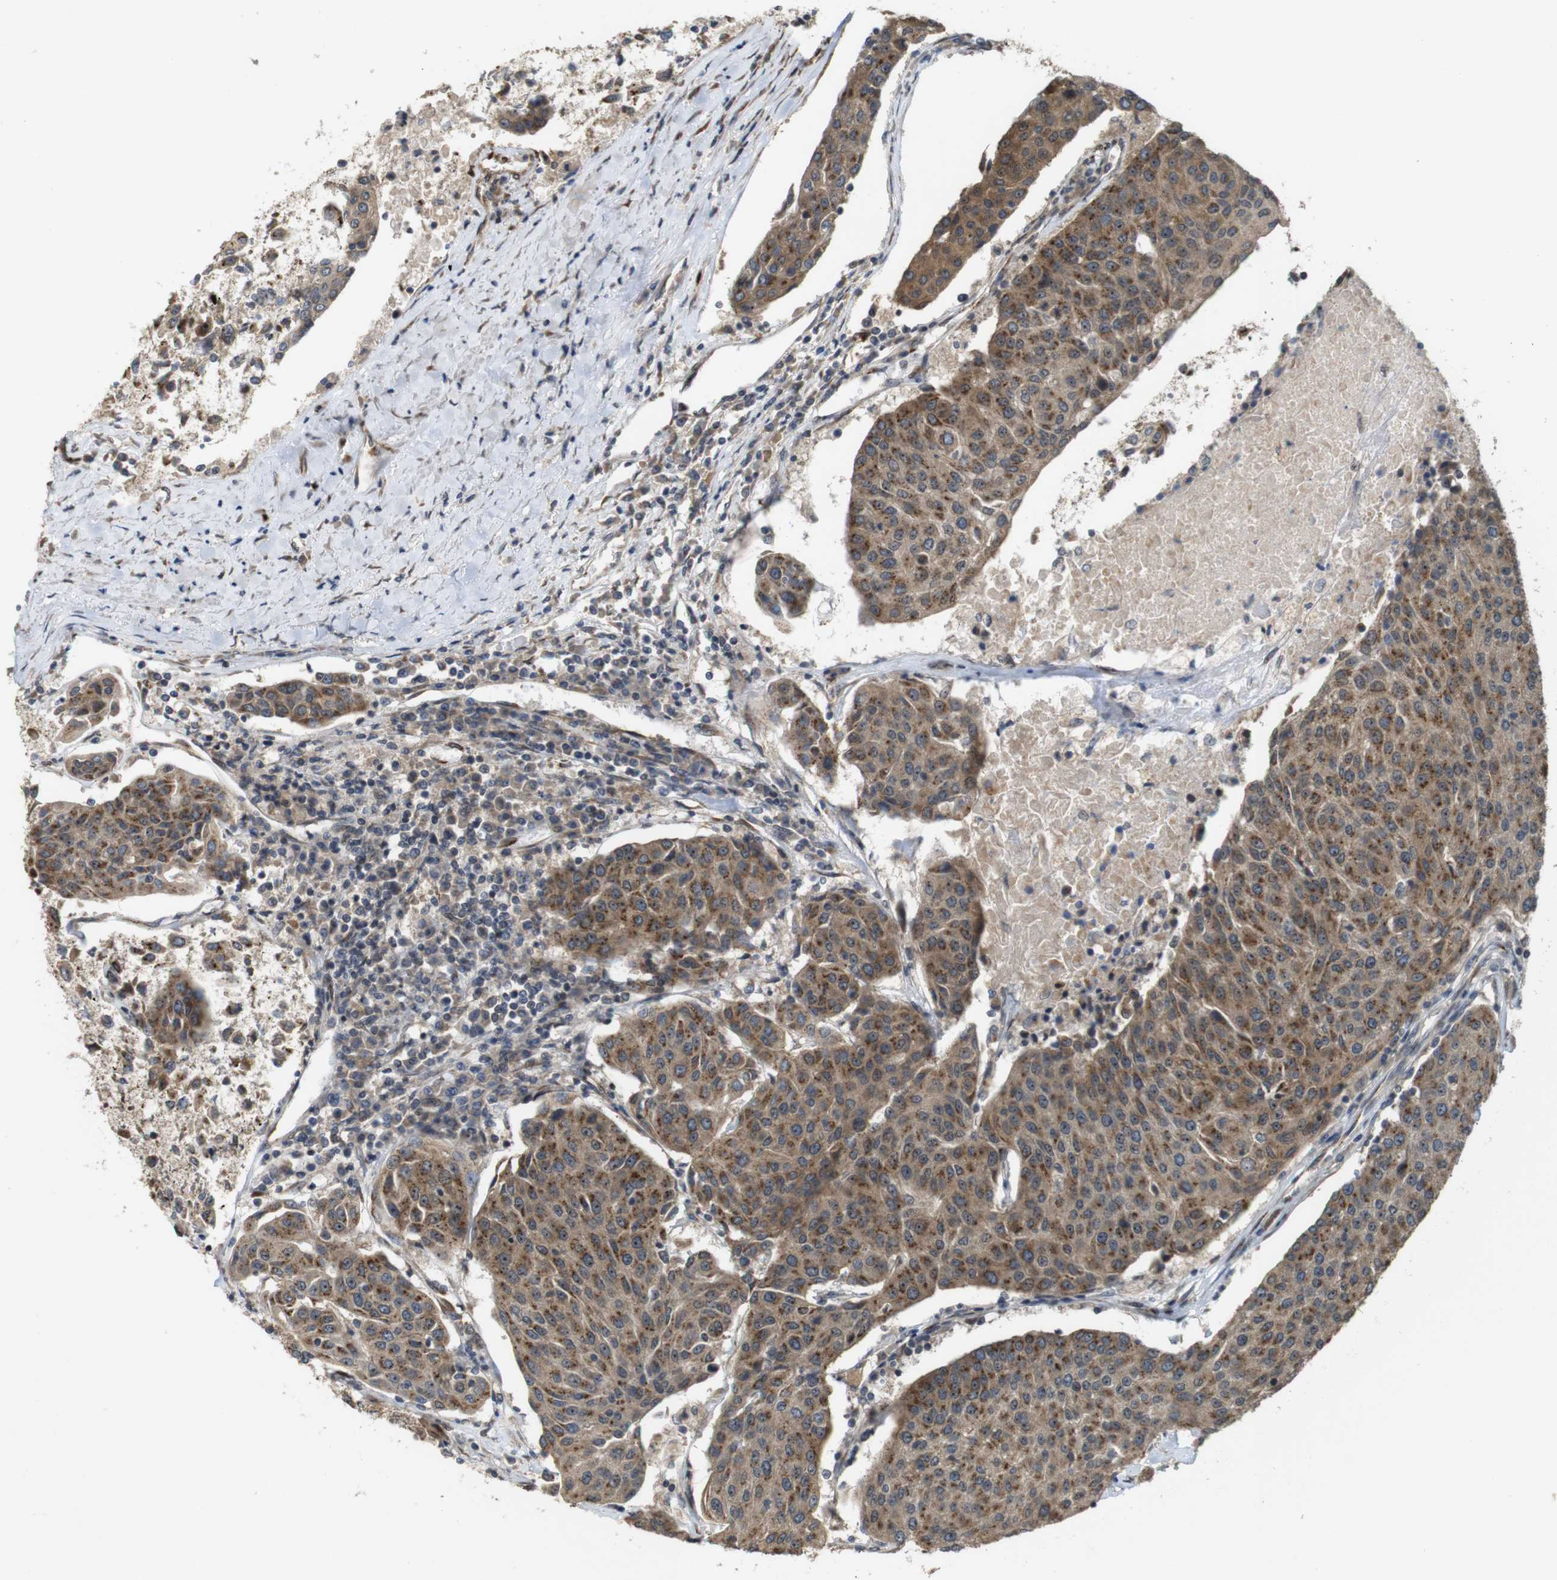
{"staining": {"intensity": "moderate", "quantity": ">75%", "location": "cytoplasmic/membranous"}, "tissue": "urothelial cancer", "cell_type": "Tumor cells", "image_type": "cancer", "snomed": [{"axis": "morphology", "description": "Urothelial carcinoma, High grade"}, {"axis": "topography", "description": "Urinary bladder"}], "caption": "A histopathology image of human urothelial cancer stained for a protein demonstrates moderate cytoplasmic/membranous brown staining in tumor cells.", "gene": "EFCAB14", "patient": {"sex": "female", "age": 85}}